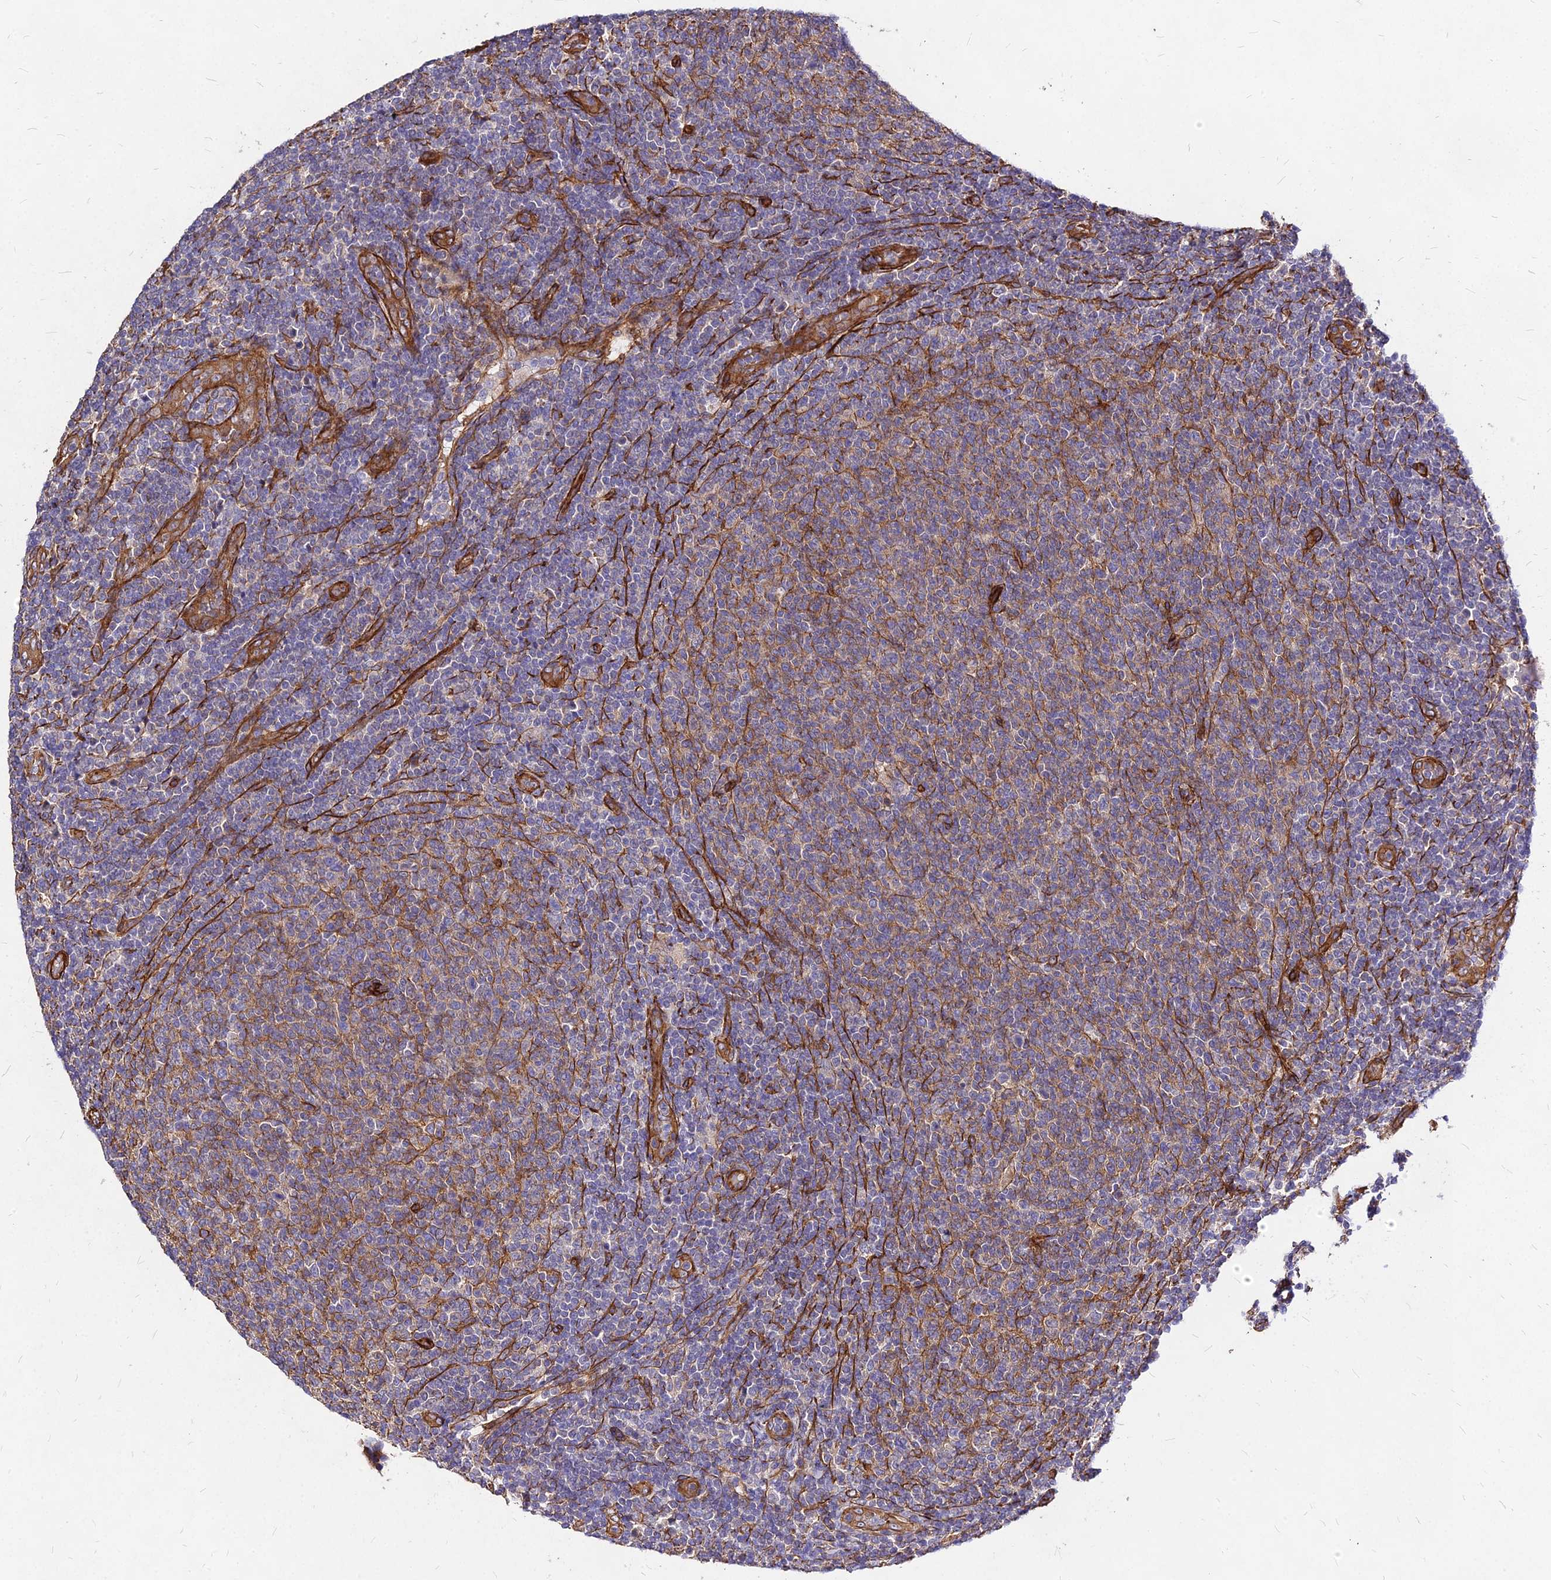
{"staining": {"intensity": "weak", "quantity": "25%-75%", "location": "cytoplasmic/membranous"}, "tissue": "lymphoma", "cell_type": "Tumor cells", "image_type": "cancer", "snomed": [{"axis": "morphology", "description": "Malignant lymphoma, non-Hodgkin's type, Low grade"}, {"axis": "topography", "description": "Lymph node"}], "caption": "A brown stain highlights weak cytoplasmic/membranous expression of a protein in lymphoma tumor cells. The staining was performed using DAB, with brown indicating positive protein expression. Nuclei are stained blue with hematoxylin.", "gene": "EFCC1", "patient": {"sex": "male", "age": 66}}